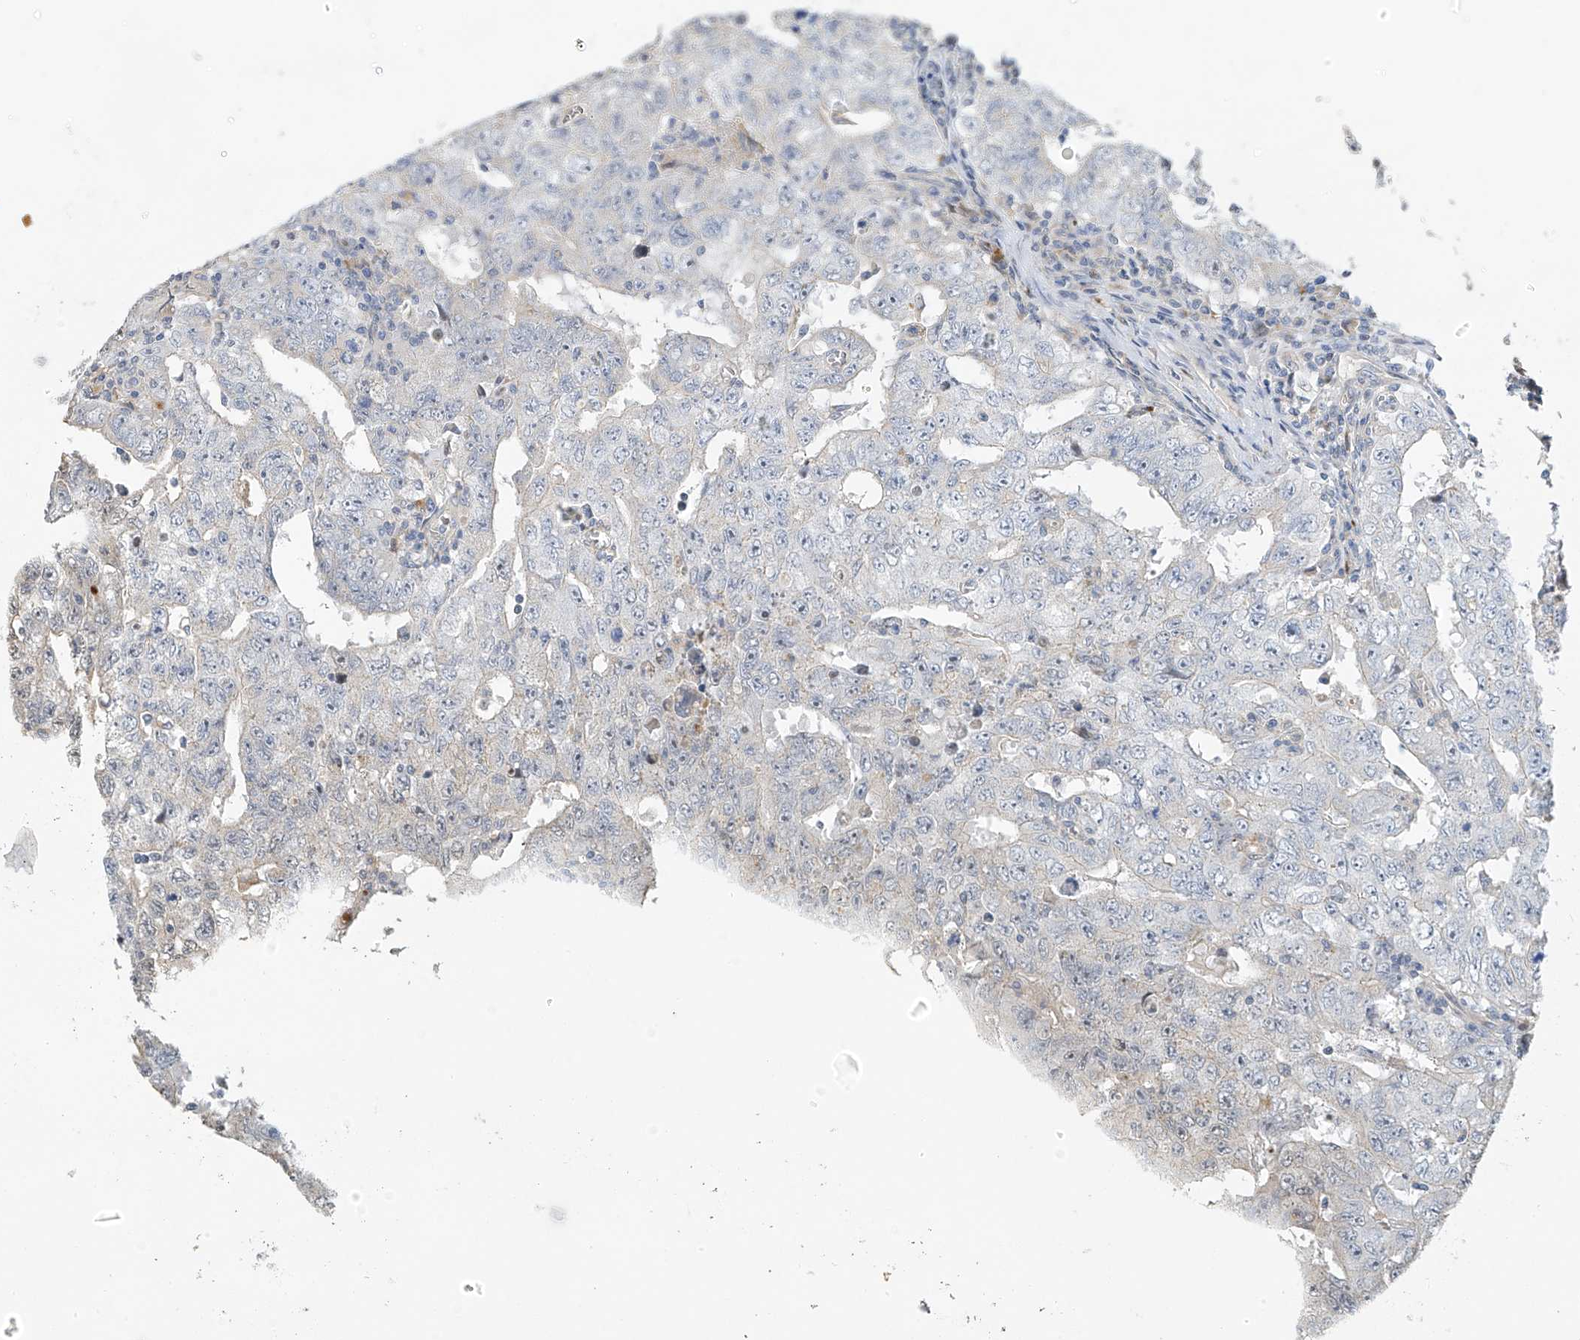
{"staining": {"intensity": "negative", "quantity": "none", "location": "none"}, "tissue": "testis cancer", "cell_type": "Tumor cells", "image_type": "cancer", "snomed": [{"axis": "morphology", "description": "Carcinoma, Embryonal, NOS"}, {"axis": "topography", "description": "Testis"}], "caption": "A high-resolution photomicrograph shows immunohistochemistry staining of testis embryonal carcinoma, which demonstrates no significant positivity in tumor cells.", "gene": "ZNF641", "patient": {"sex": "male", "age": 26}}